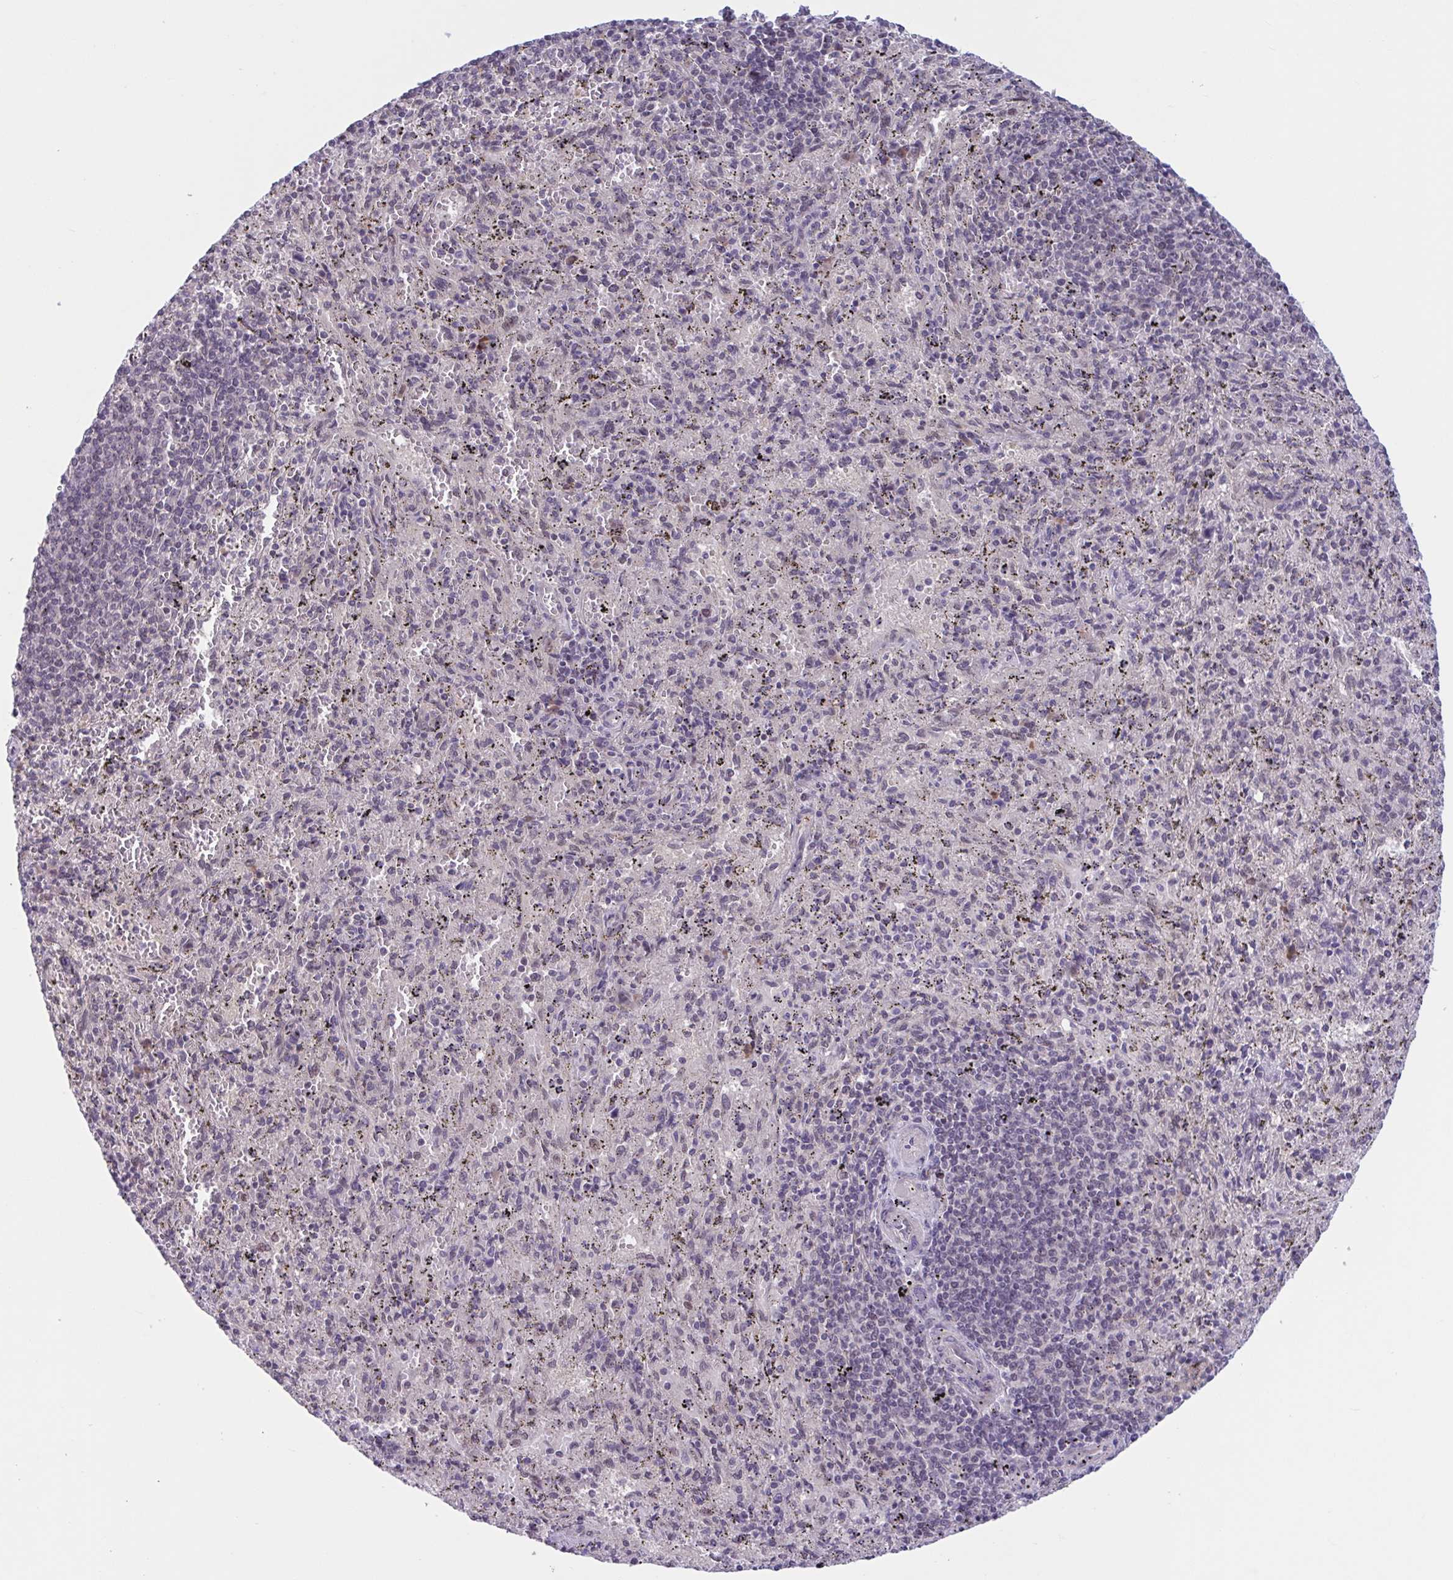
{"staining": {"intensity": "negative", "quantity": "none", "location": "none"}, "tissue": "spleen", "cell_type": "Cells in red pulp", "image_type": "normal", "snomed": [{"axis": "morphology", "description": "Normal tissue, NOS"}, {"axis": "topography", "description": "Spleen"}], "caption": "Cells in red pulp show no significant staining in unremarkable spleen.", "gene": "TTC7B", "patient": {"sex": "male", "age": 57}}